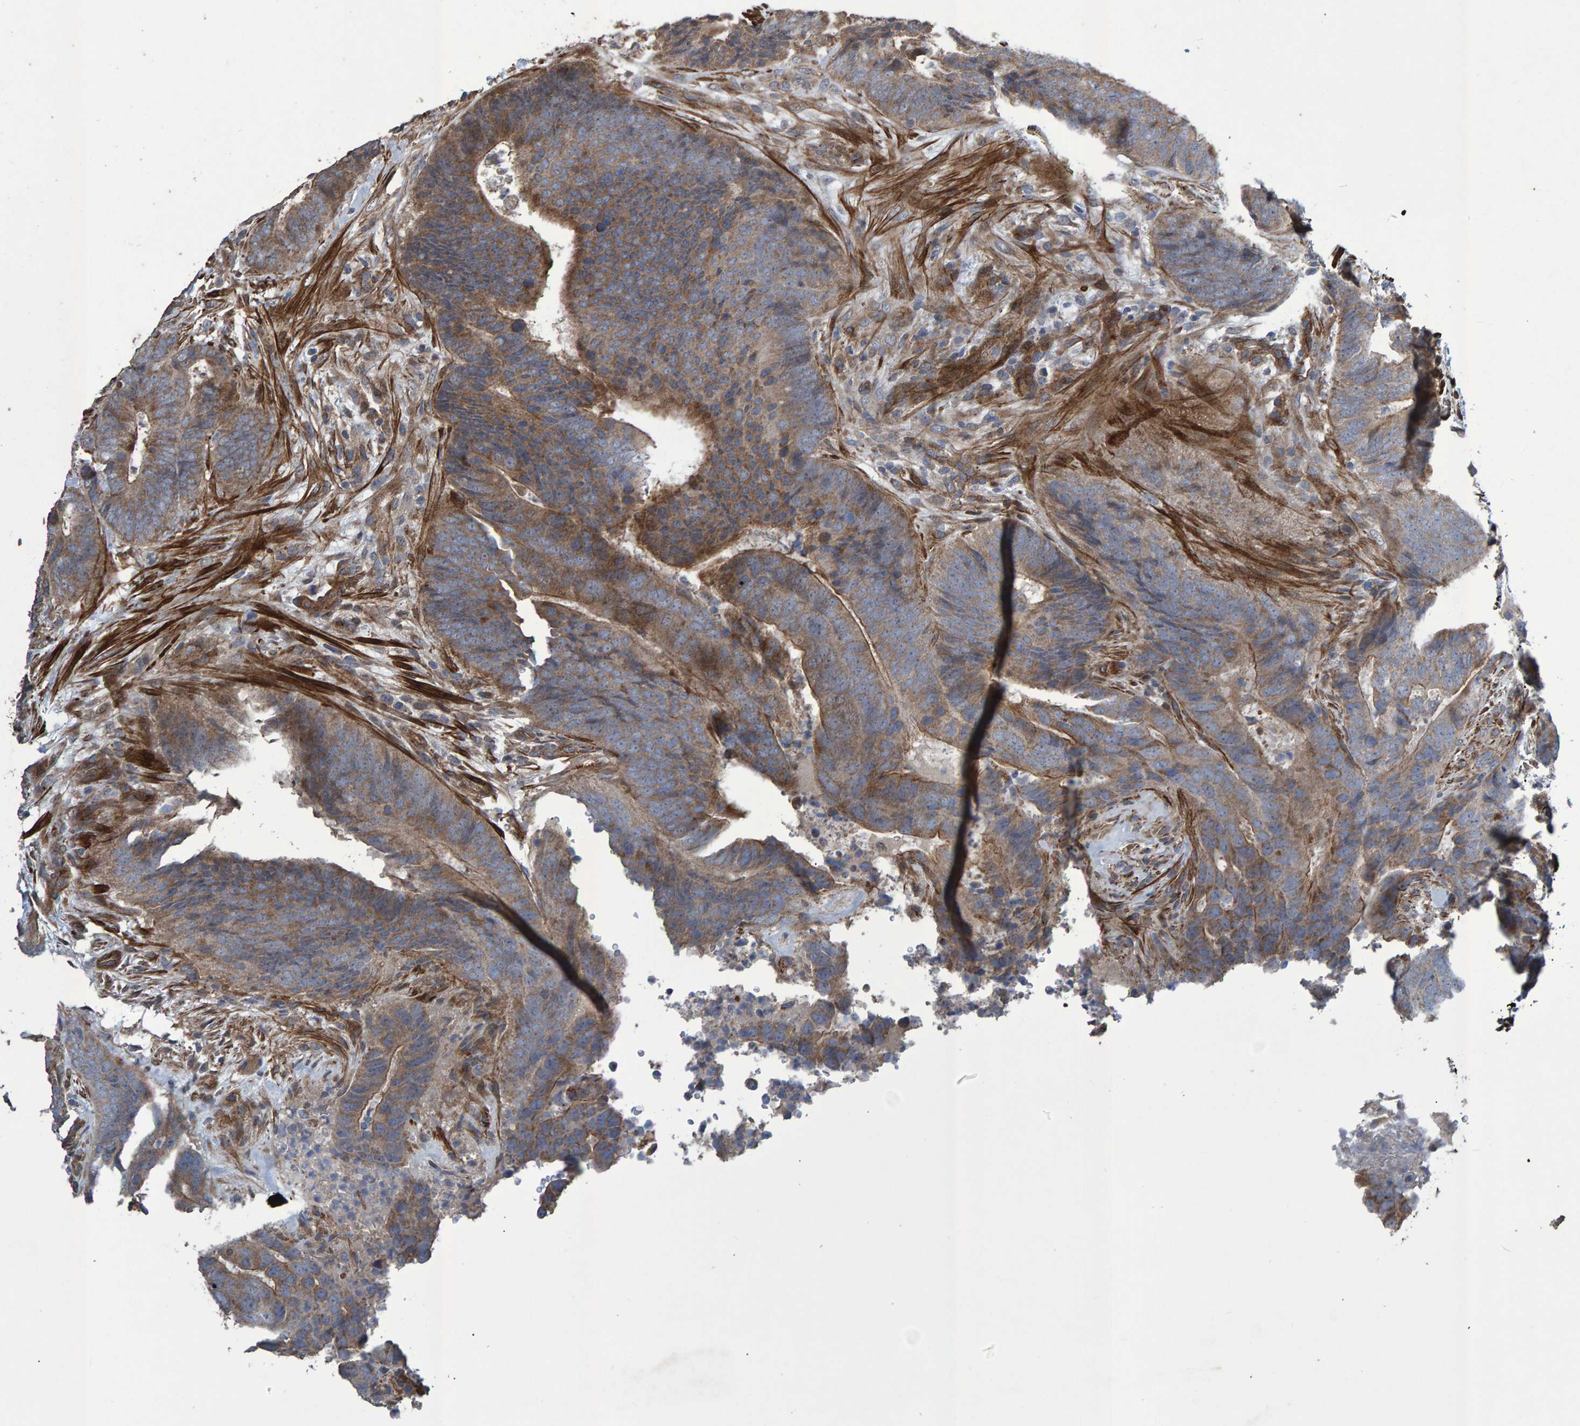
{"staining": {"intensity": "moderate", "quantity": ">75%", "location": "cytoplasmic/membranous"}, "tissue": "colorectal cancer", "cell_type": "Tumor cells", "image_type": "cancer", "snomed": [{"axis": "morphology", "description": "Adenocarcinoma, NOS"}, {"axis": "topography", "description": "Colon"}], "caption": "High-magnification brightfield microscopy of colorectal adenocarcinoma stained with DAB (3,3'-diaminobenzidine) (brown) and counterstained with hematoxylin (blue). tumor cells exhibit moderate cytoplasmic/membranous staining is present in about>75% of cells.", "gene": "SLIT2", "patient": {"sex": "male", "age": 56}}